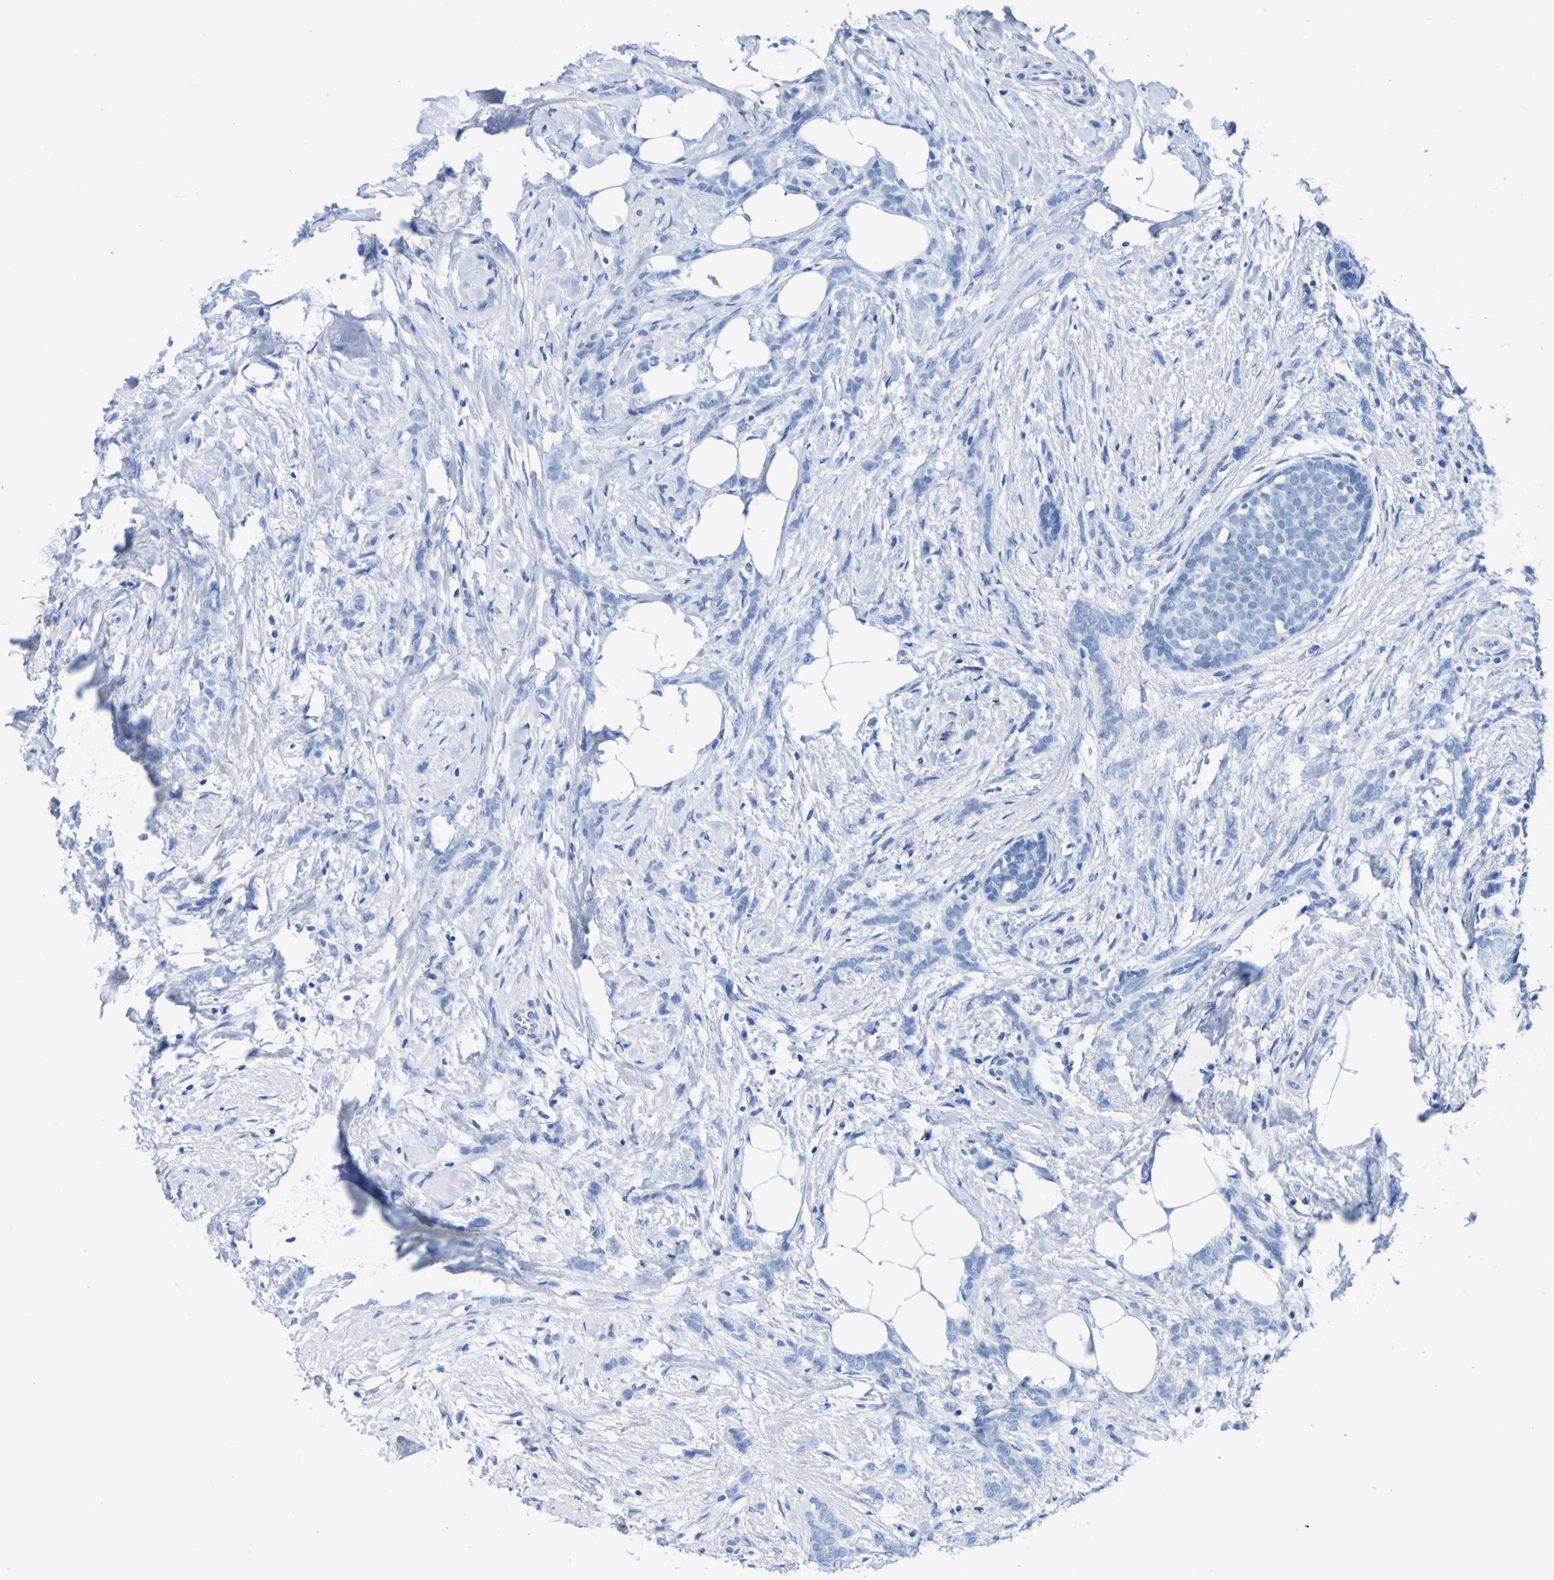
{"staining": {"intensity": "negative", "quantity": "none", "location": "none"}, "tissue": "breast cancer", "cell_type": "Tumor cells", "image_type": "cancer", "snomed": [{"axis": "morphology", "description": "Lobular carcinoma, in situ"}, {"axis": "morphology", "description": "Lobular carcinoma"}, {"axis": "topography", "description": "Breast"}], "caption": "This is an immunohistochemistry (IHC) image of breast cancer. There is no expression in tumor cells.", "gene": "DPEP1", "patient": {"sex": "female", "age": 41}}